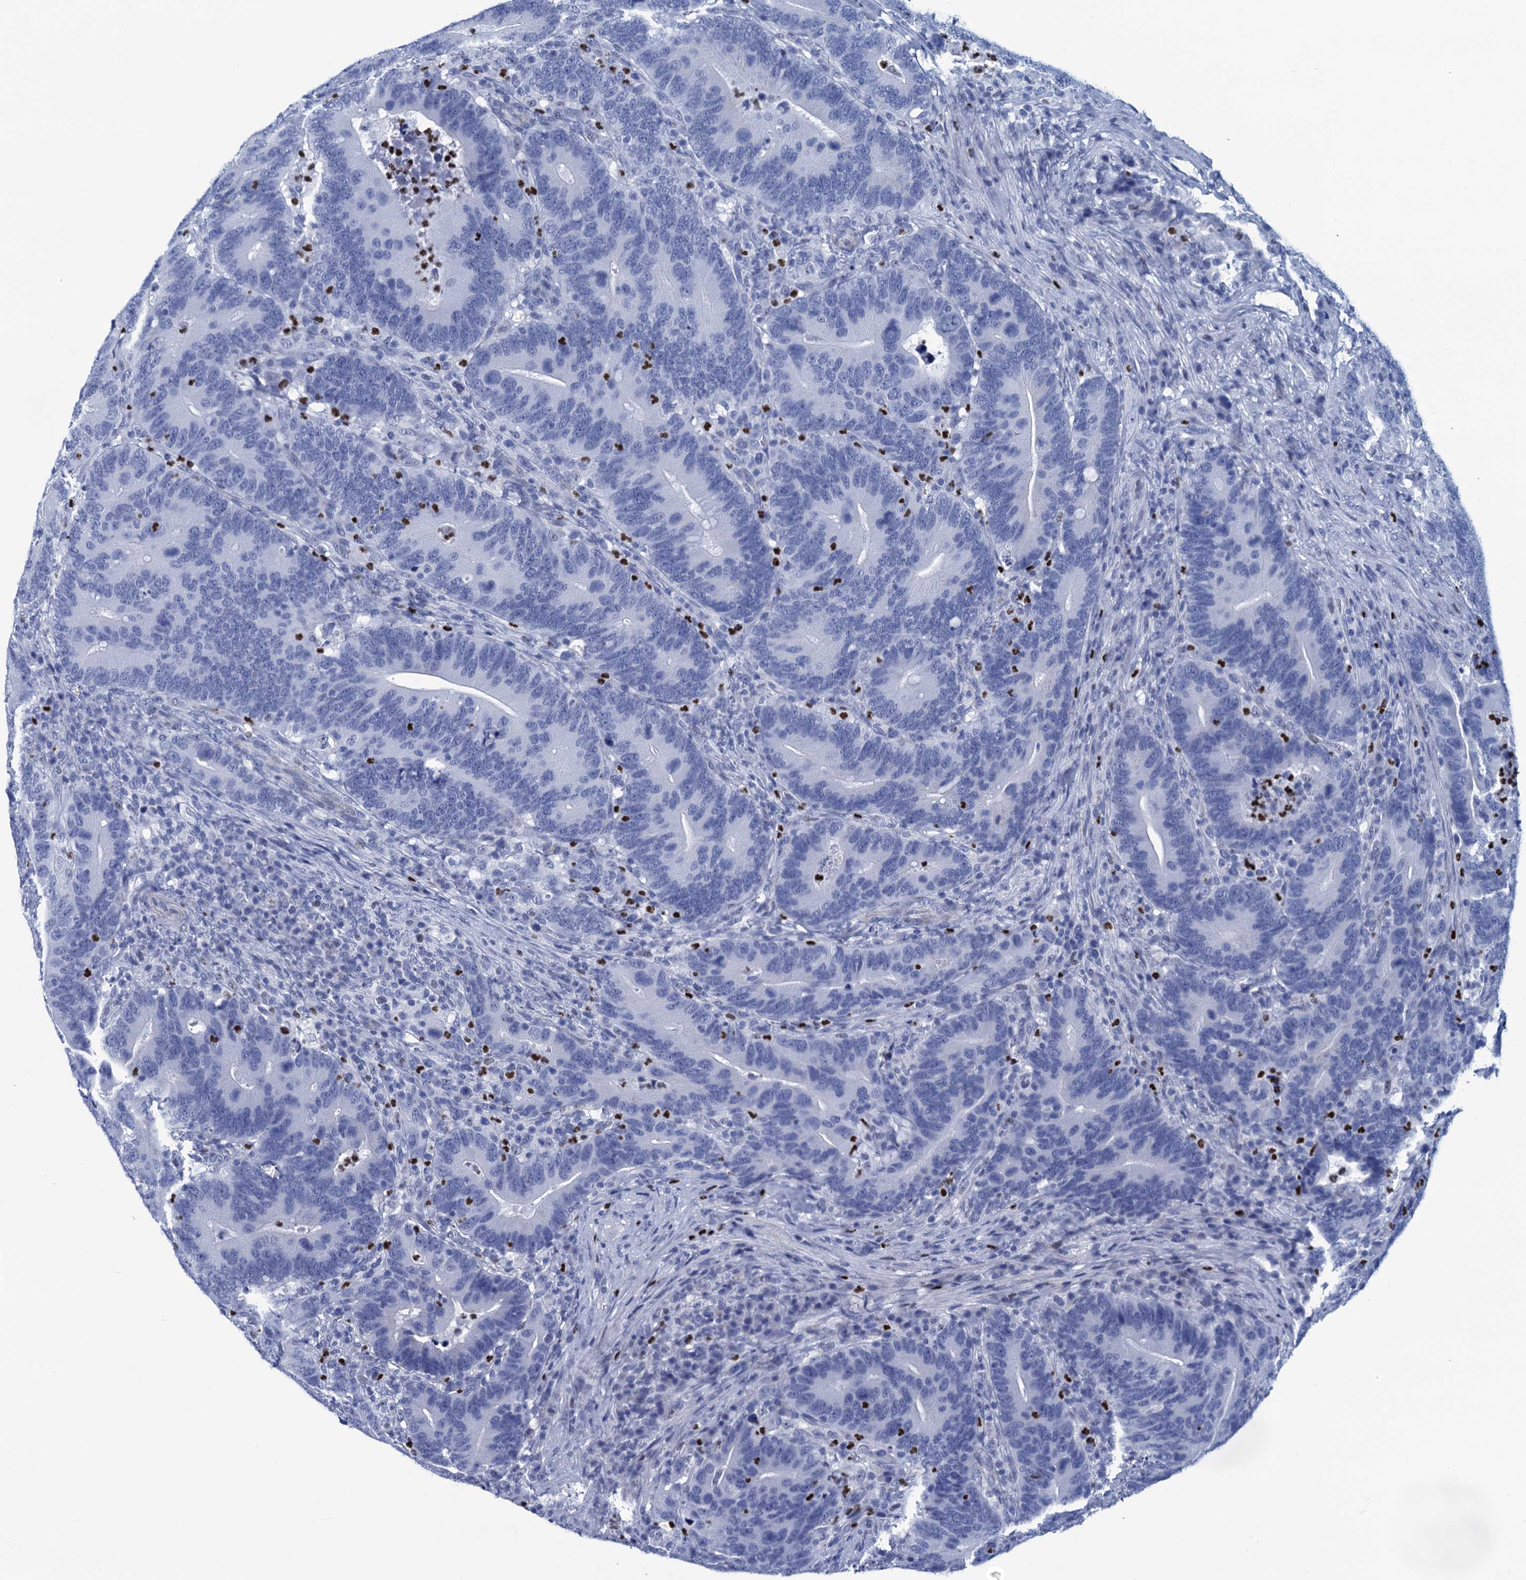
{"staining": {"intensity": "negative", "quantity": "none", "location": "none"}, "tissue": "colorectal cancer", "cell_type": "Tumor cells", "image_type": "cancer", "snomed": [{"axis": "morphology", "description": "Adenocarcinoma, NOS"}, {"axis": "topography", "description": "Colon"}], "caption": "This is an IHC histopathology image of human adenocarcinoma (colorectal). There is no staining in tumor cells.", "gene": "RHCG", "patient": {"sex": "female", "age": 66}}